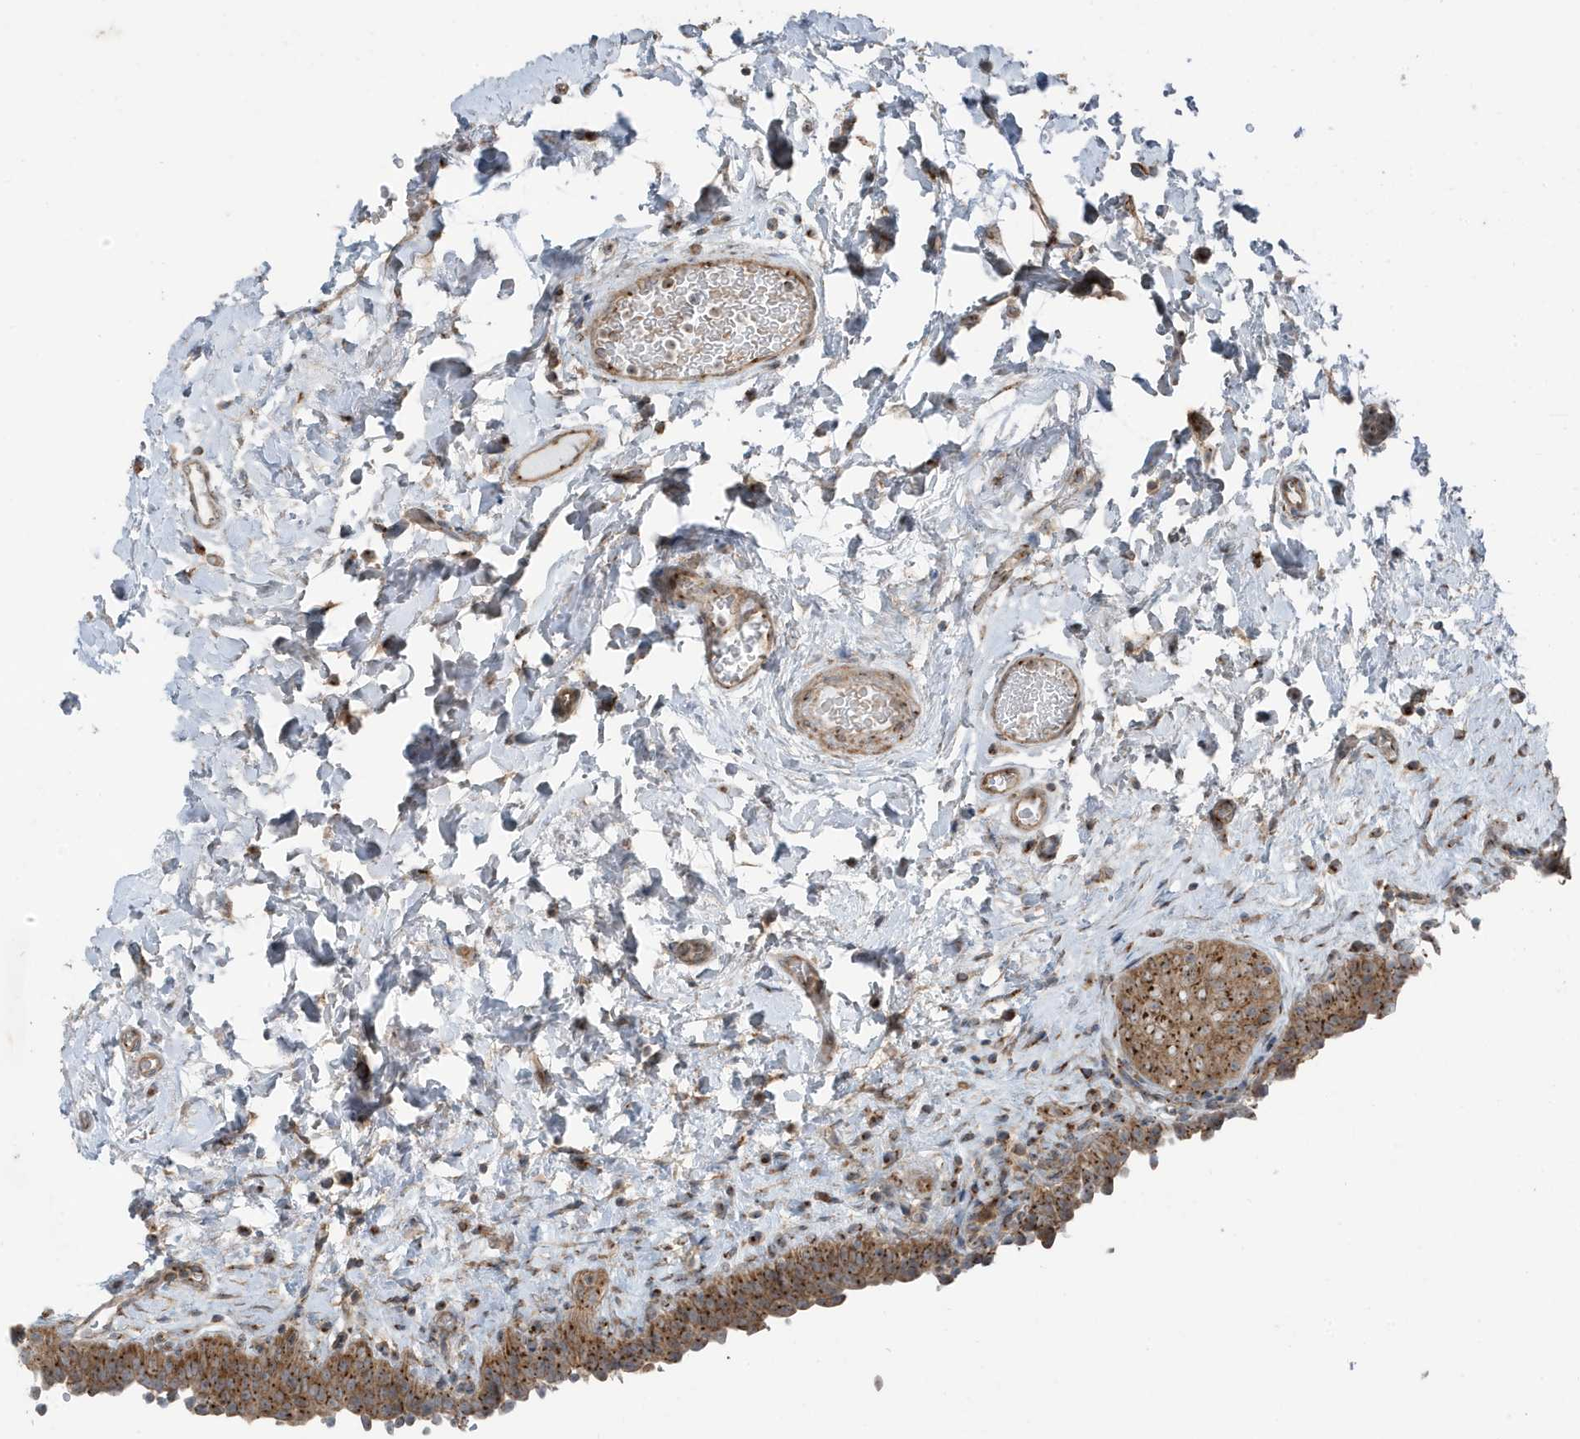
{"staining": {"intensity": "moderate", "quantity": ">75%", "location": "cytoplasmic/membranous"}, "tissue": "urinary bladder", "cell_type": "Urothelial cells", "image_type": "normal", "snomed": [{"axis": "morphology", "description": "Normal tissue, NOS"}, {"axis": "topography", "description": "Urinary bladder"}], "caption": "Immunohistochemical staining of normal urinary bladder exhibits moderate cytoplasmic/membranous protein positivity in about >75% of urothelial cells.", "gene": "GOLGA4", "patient": {"sex": "male", "age": 83}}